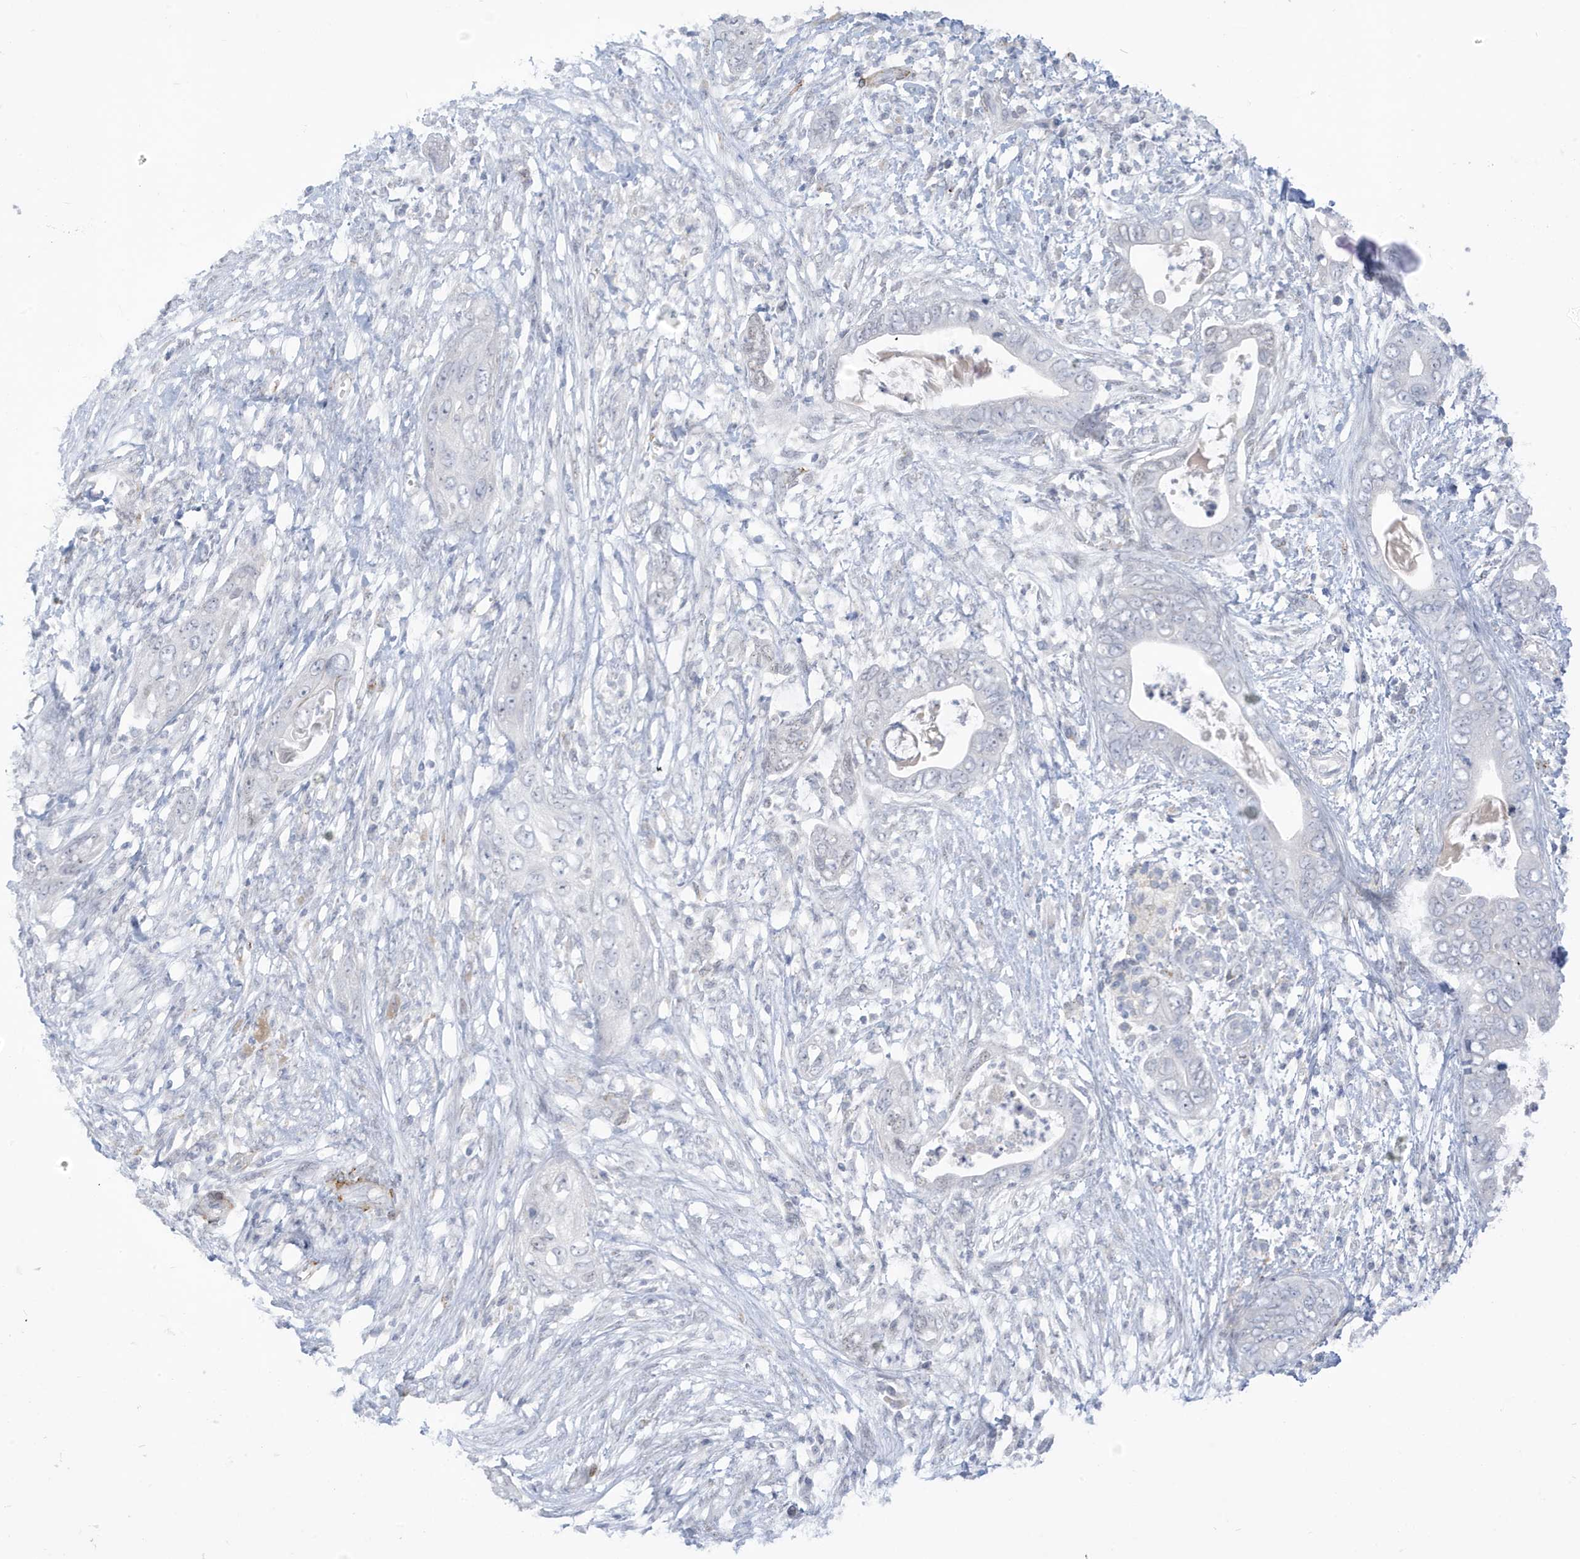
{"staining": {"intensity": "negative", "quantity": "none", "location": "none"}, "tissue": "pancreatic cancer", "cell_type": "Tumor cells", "image_type": "cancer", "snomed": [{"axis": "morphology", "description": "Adenocarcinoma, NOS"}, {"axis": "topography", "description": "Pancreas"}], "caption": "Immunohistochemistry of pancreatic cancer shows no staining in tumor cells.", "gene": "PERM1", "patient": {"sex": "male", "age": 75}}